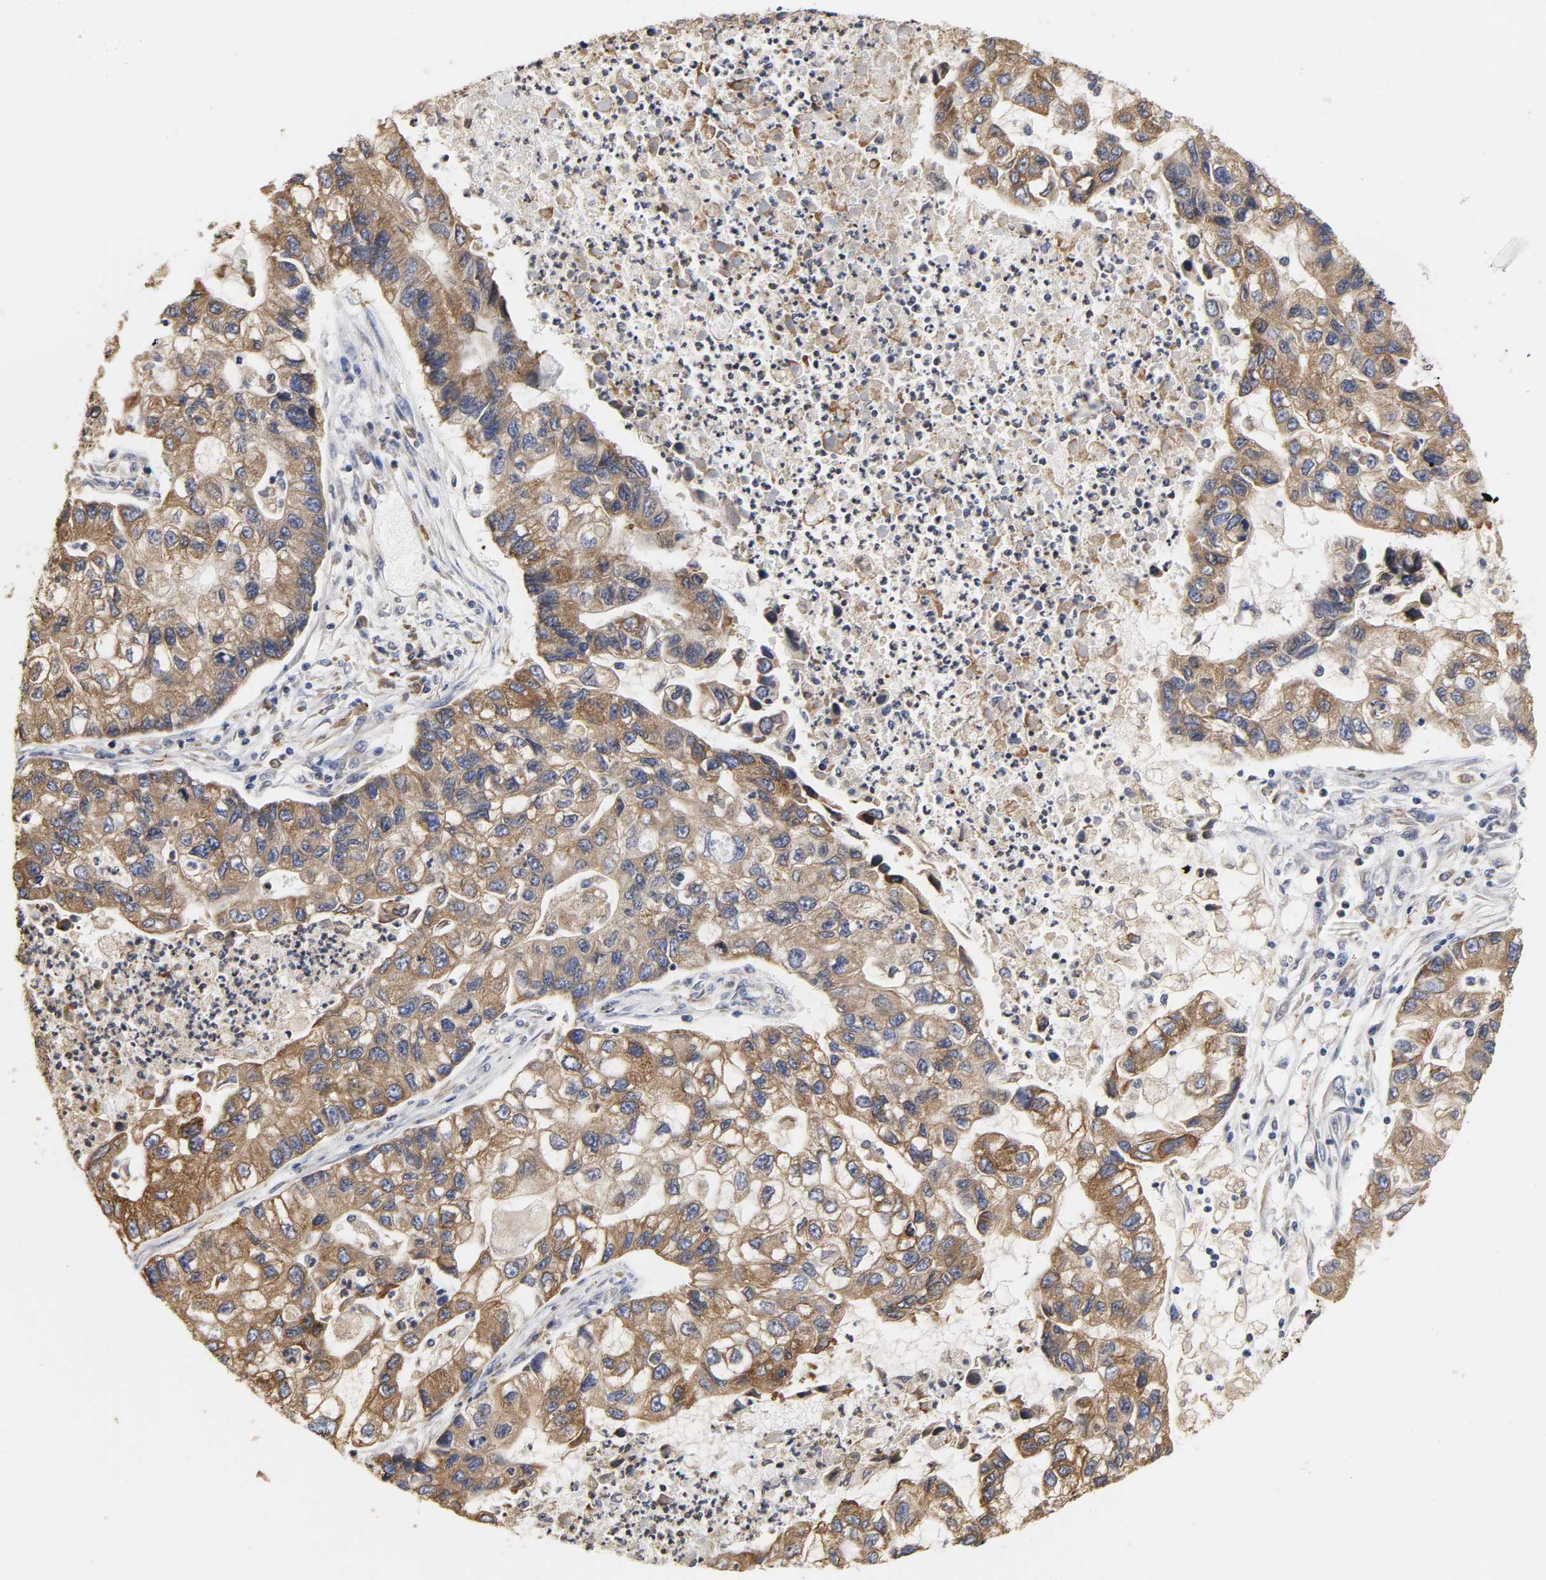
{"staining": {"intensity": "strong", "quantity": ">75%", "location": "cytoplasmic/membranous"}, "tissue": "lung cancer", "cell_type": "Tumor cells", "image_type": "cancer", "snomed": [{"axis": "morphology", "description": "Adenocarcinoma, NOS"}, {"axis": "topography", "description": "Lung"}], "caption": "An immunohistochemistry (IHC) micrograph of neoplastic tissue is shown. Protein staining in brown shows strong cytoplasmic/membranous positivity in lung cancer within tumor cells.", "gene": "HCK", "patient": {"sex": "female", "age": 51}}